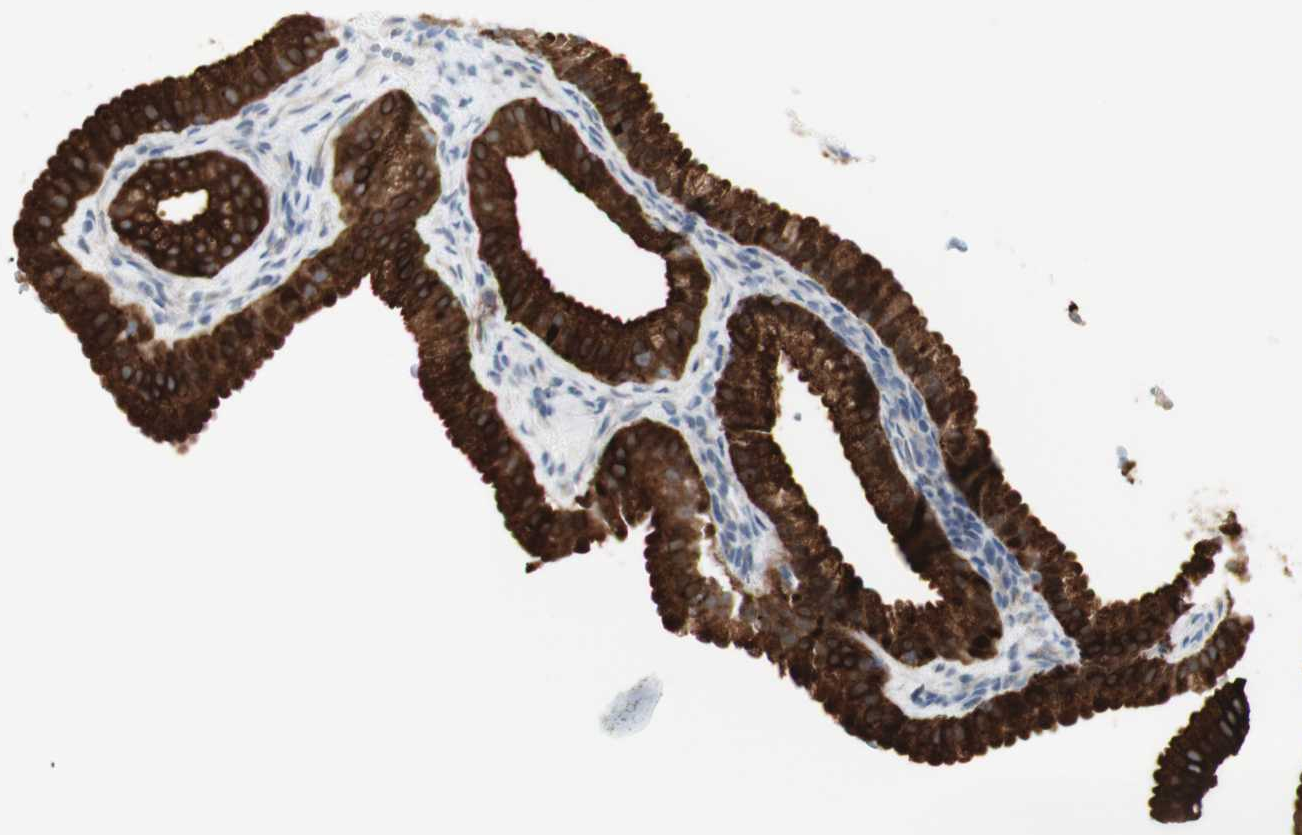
{"staining": {"intensity": "strong", "quantity": ">75%", "location": "cytoplasmic/membranous"}, "tissue": "gallbladder", "cell_type": "Glandular cells", "image_type": "normal", "snomed": [{"axis": "morphology", "description": "Normal tissue, NOS"}, {"axis": "topography", "description": "Gallbladder"}], "caption": "Human gallbladder stained with a brown dye shows strong cytoplasmic/membranous positive staining in about >75% of glandular cells.", "gene": "NDST4", "patient": {"sex": "female", "age": 64}}